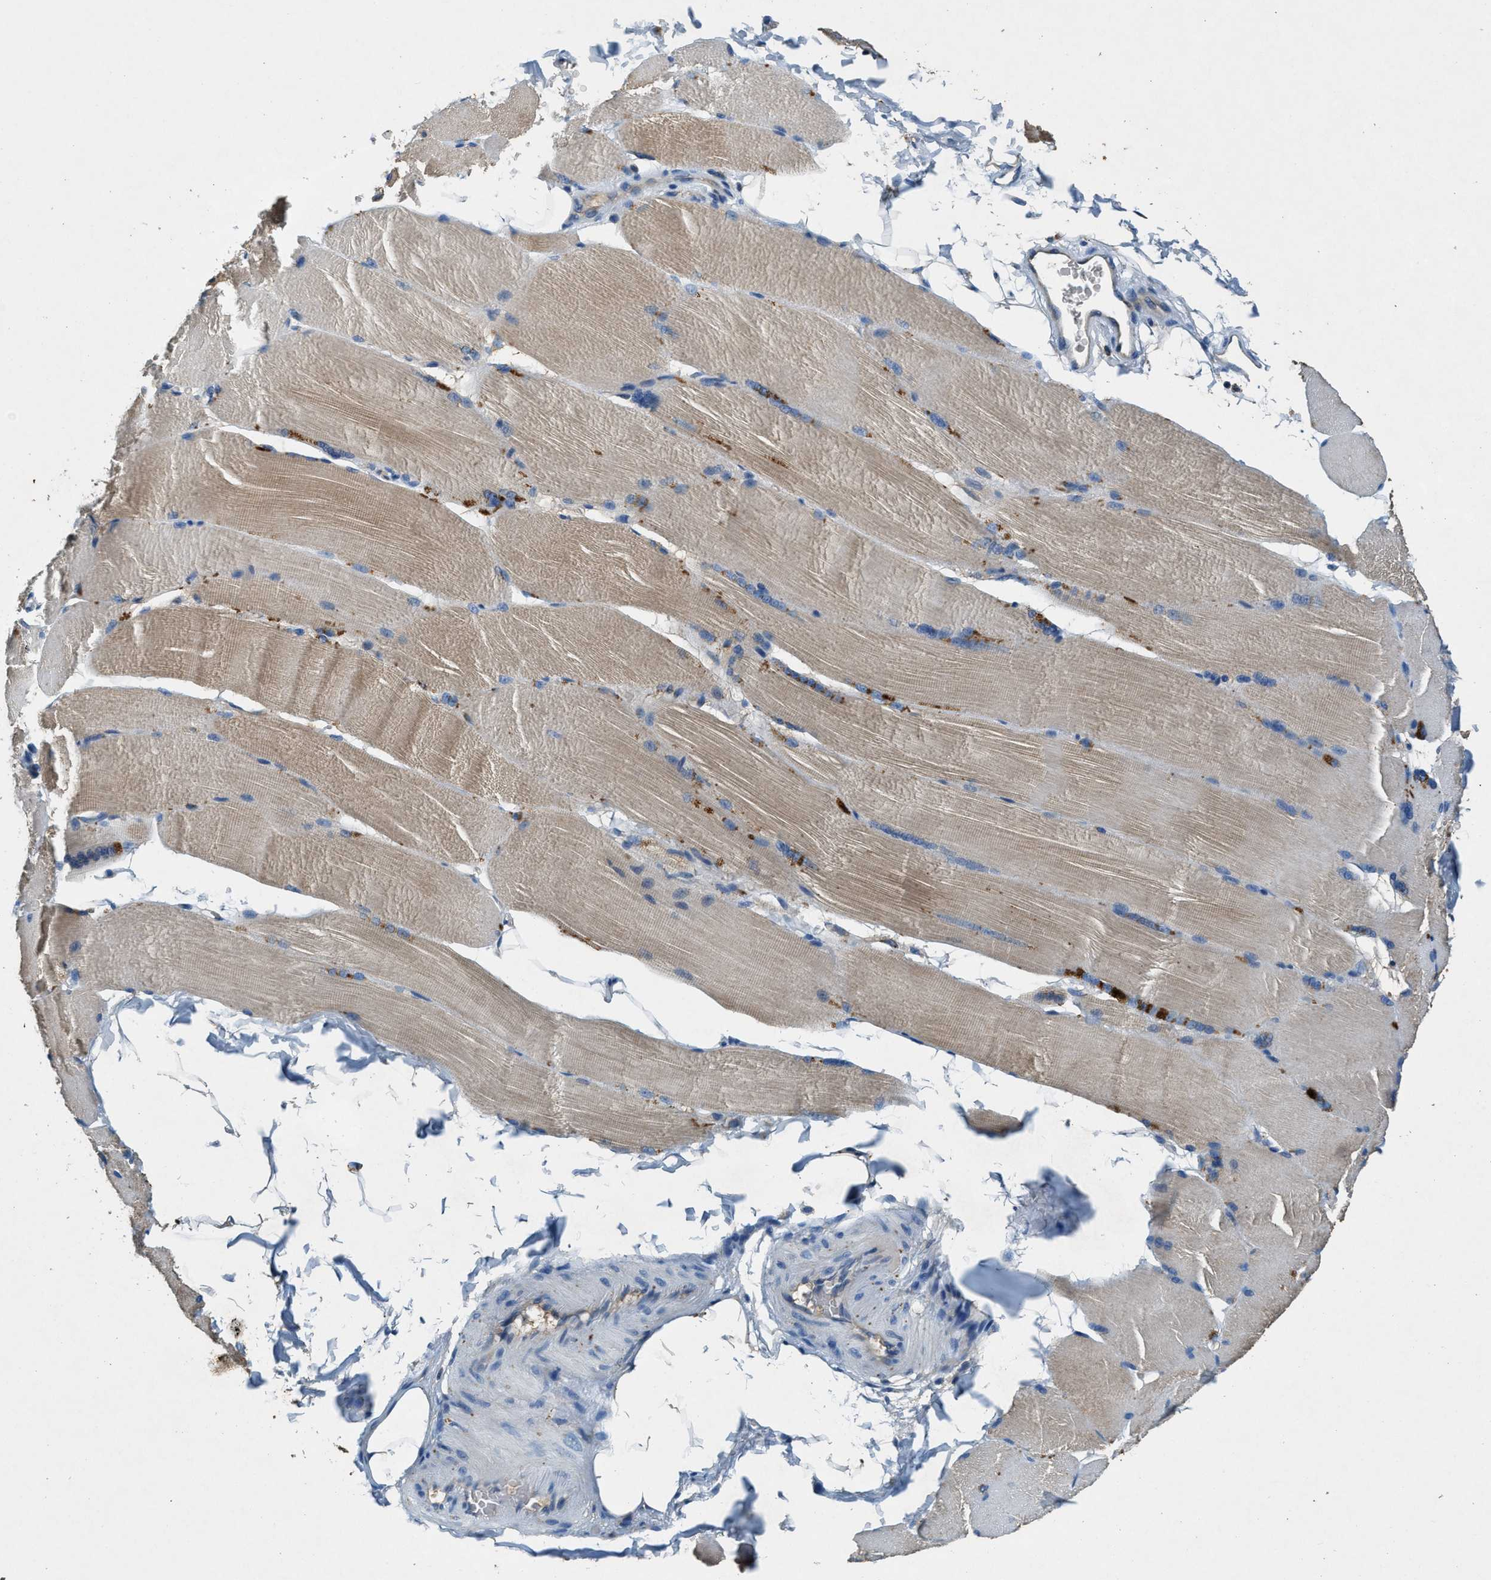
{"staining": {"intensity": "weak", "quantity": "25%-75%", "location": "cytoplasmic/membranous"}, "tissue": "skeletal muscle", "cell_type": "Myocytes", "image_type": "normal", "snomed": [{"axis": "morphology", "description": "Normal tissue, NOS"}, {"axis": "topography", "description": "Skin"}, {"axis": "topography", "description": "Skeletal muscle"}], "caption": "Normal skeletal muscle shows weak cytoplasmic/membranous positivity in approximately 25%-75% of myocytes, visualized by immunohistochemistry. (IHC, brightfield microscopy, high magnification).", "gene": "BLOC1S1", "patient": {"sex": "male", "age": 83}}